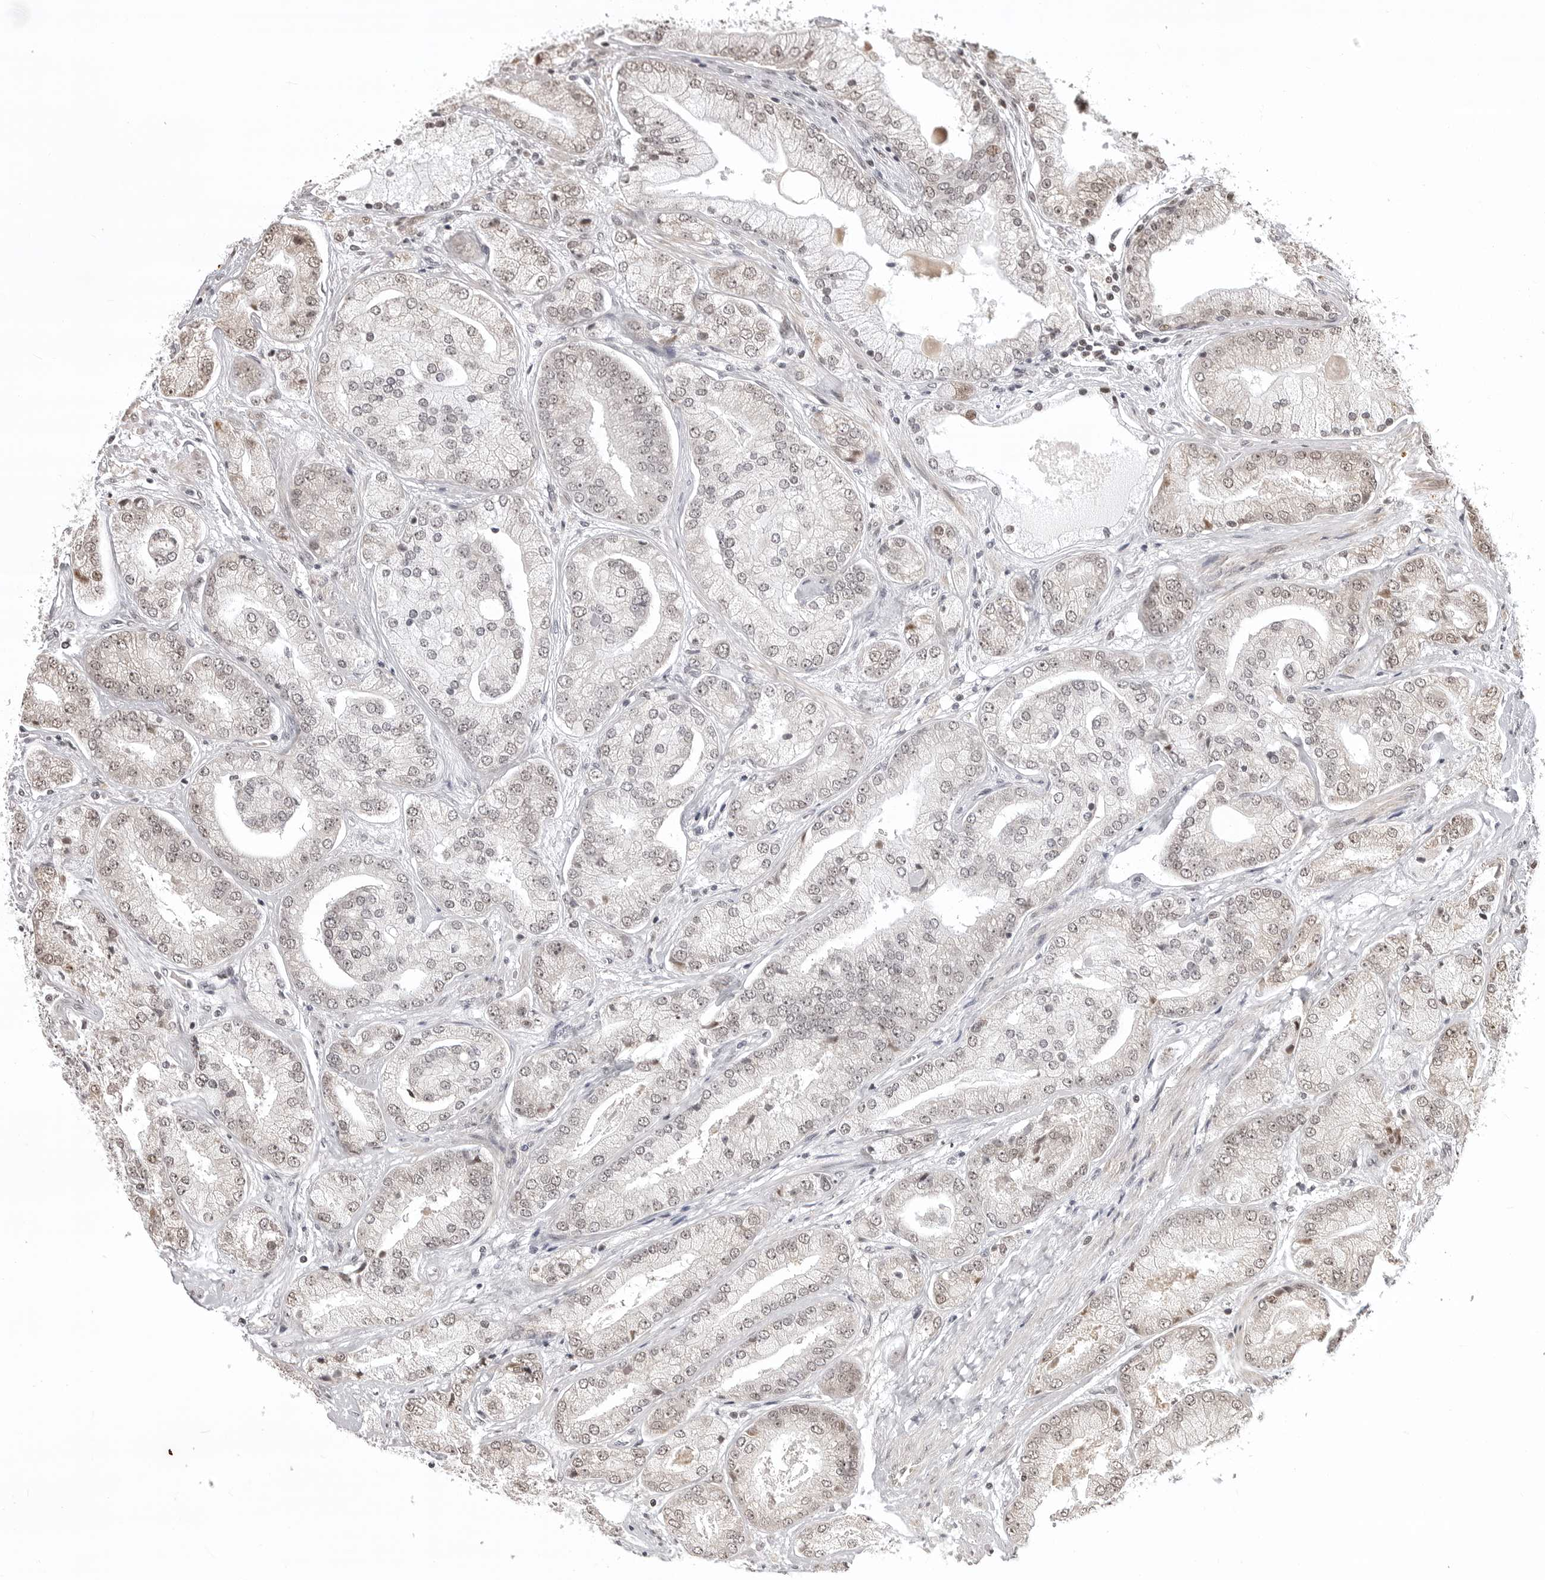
{"staining": {"intensity": "weak", "quantity": ">75%", "location": "nuclear"}, "tissue": "prostate cancer", "cell_type": "Tumor cells", "image_type": "cancer", "snomed": [{"axis": "morphology", "description": "Adenocarcinoma, High grade"}, {"axis": "topography", "description": "Prostate"}], "caption": "Tumor cells reveal low levels of weak nuclear expression in approximately >75% of cells in prostate cancer. The protein is shown in brown color, while the nuclei are stained blue.", "gene": "PHF3", "patient": {"sex": "male", "age": 58}}